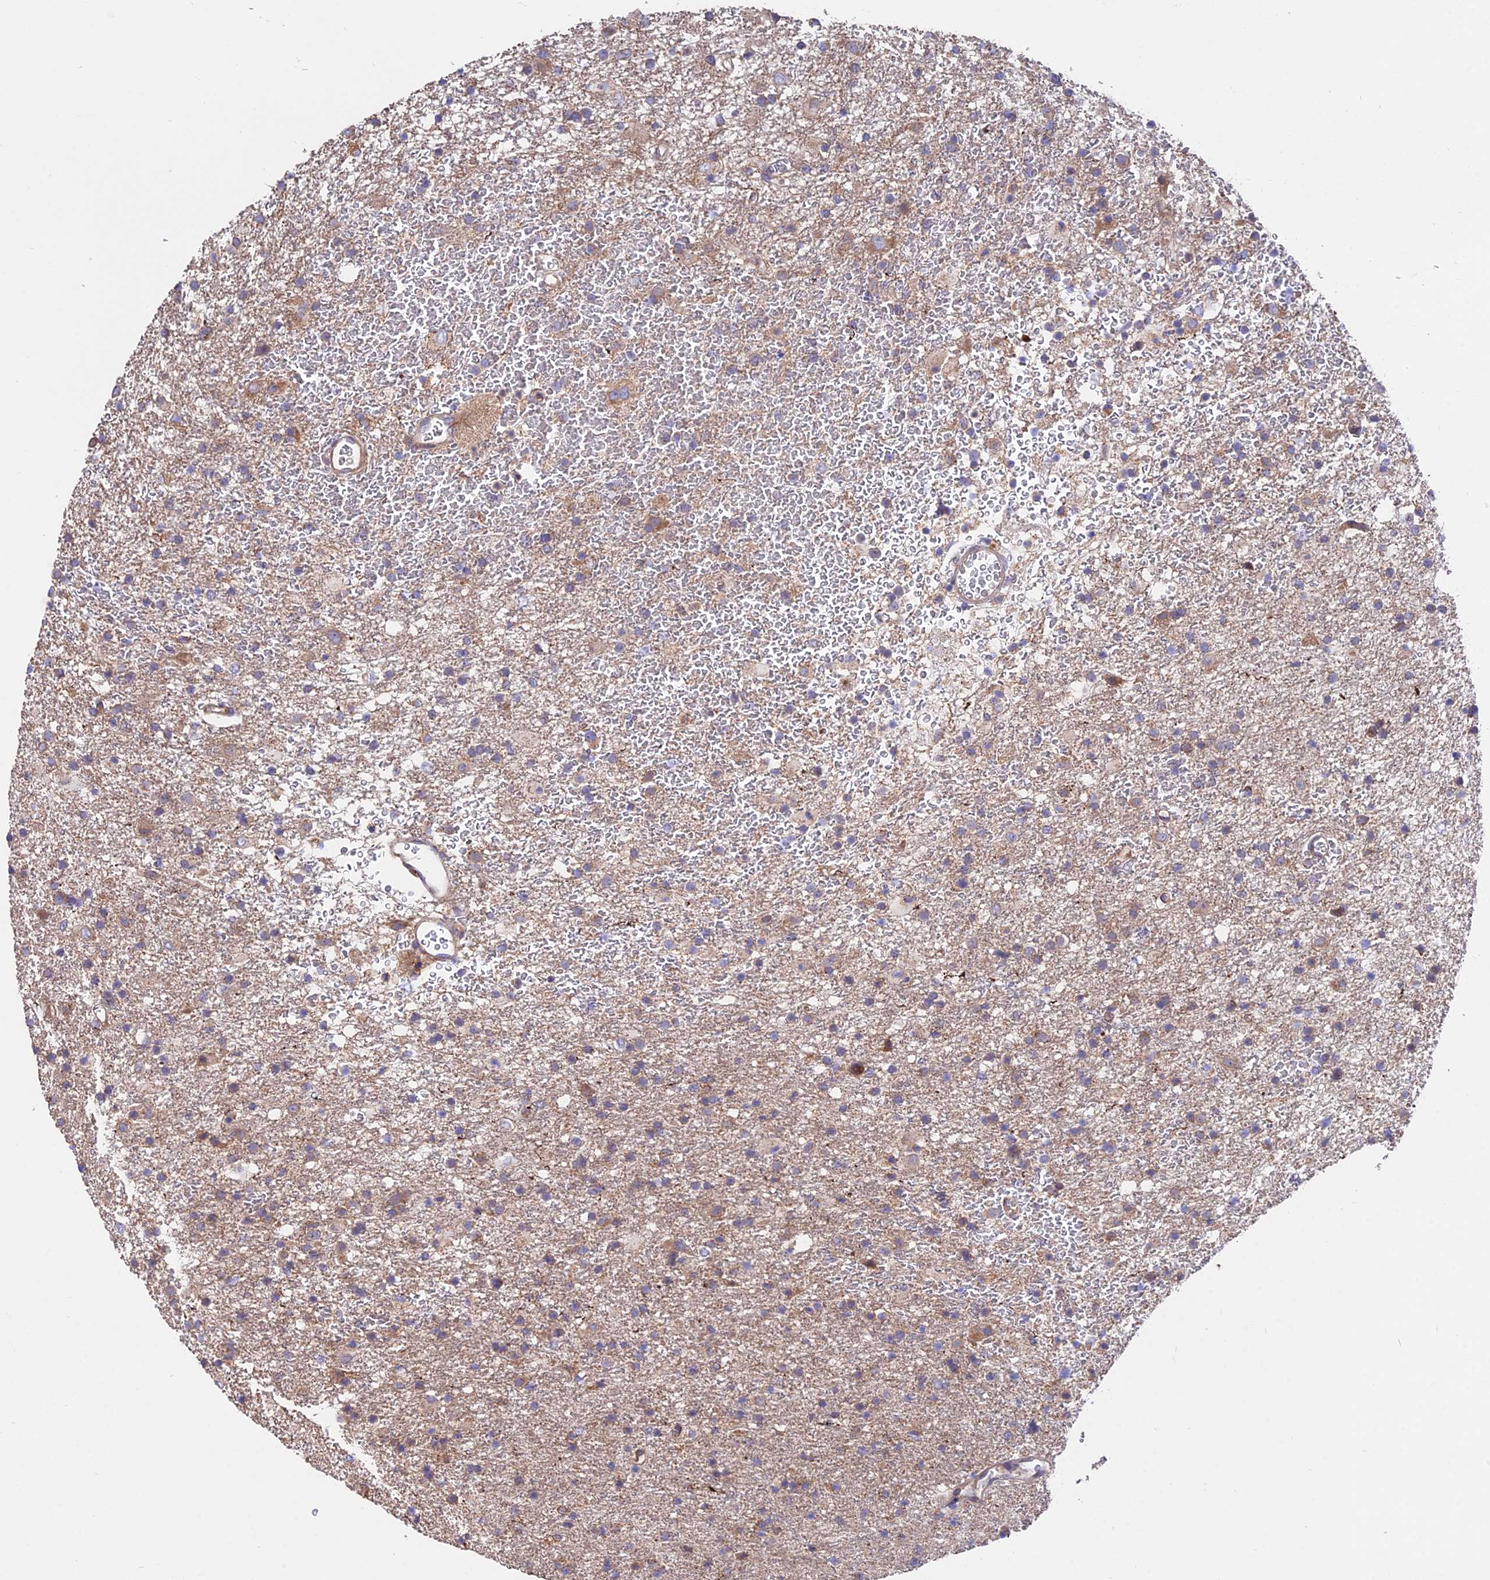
{"staining": {"intensity": "moderate", "quantity": "<25%", "location": "cytoplasmic/membranous"}, "tissue": "glioma", "cell_type": "Tumor cells", "image_type": "cancer", "snomed": [{"axis": "morphology", "description": "Glioma, malignant, Low grade"}, {"axis": "topography", "description": "Brain"}], "caption": "Glioma was stained to show a protein in brown. There is low levels of moderate cytoplasmic/membranous positivity in approximately <25% of tumor cells. (DAB = brown stain, brightfield microscopy at high magnification).", "gene": "CDC37L1", "patient": {"sex": "male", "age": 65}}